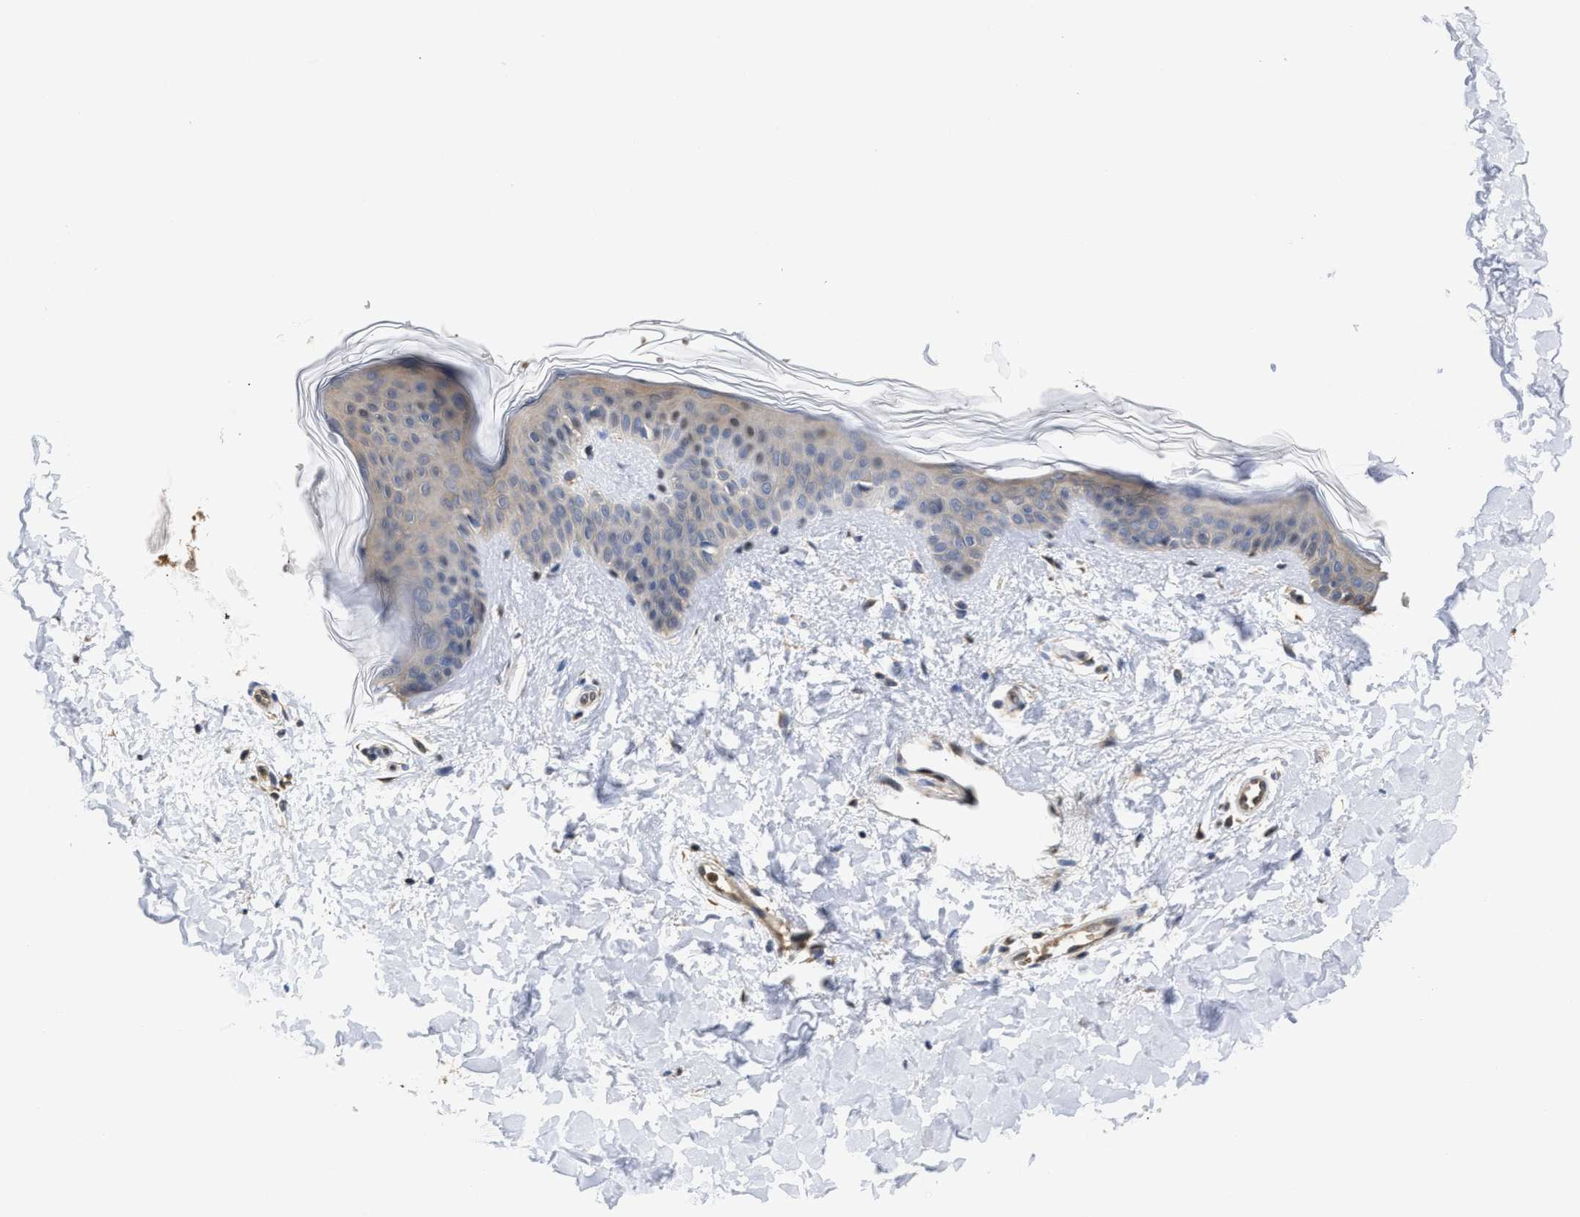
{"staining": {"intensity": "weak", "quantity": ">75%", "location": "cytoplasmic/membranous"}, "tissue": "skin", "cell_type": "Fibroblasts", "image_type": "normal", "snomed": [{"axis": "morphology", "description": "Normal tissue, NOS"}, {"axis": "topography", "description": "Skin"}], "caption": "Protein staining of benign skin shows weak cytoplasmic/membranous staining in approximately >75% of fibroblasts. (Brightfield microscopy of DAB IHC at high magnification).", "gene": "KLHDC1", "patient": {"sex": "female", "age": 17}}